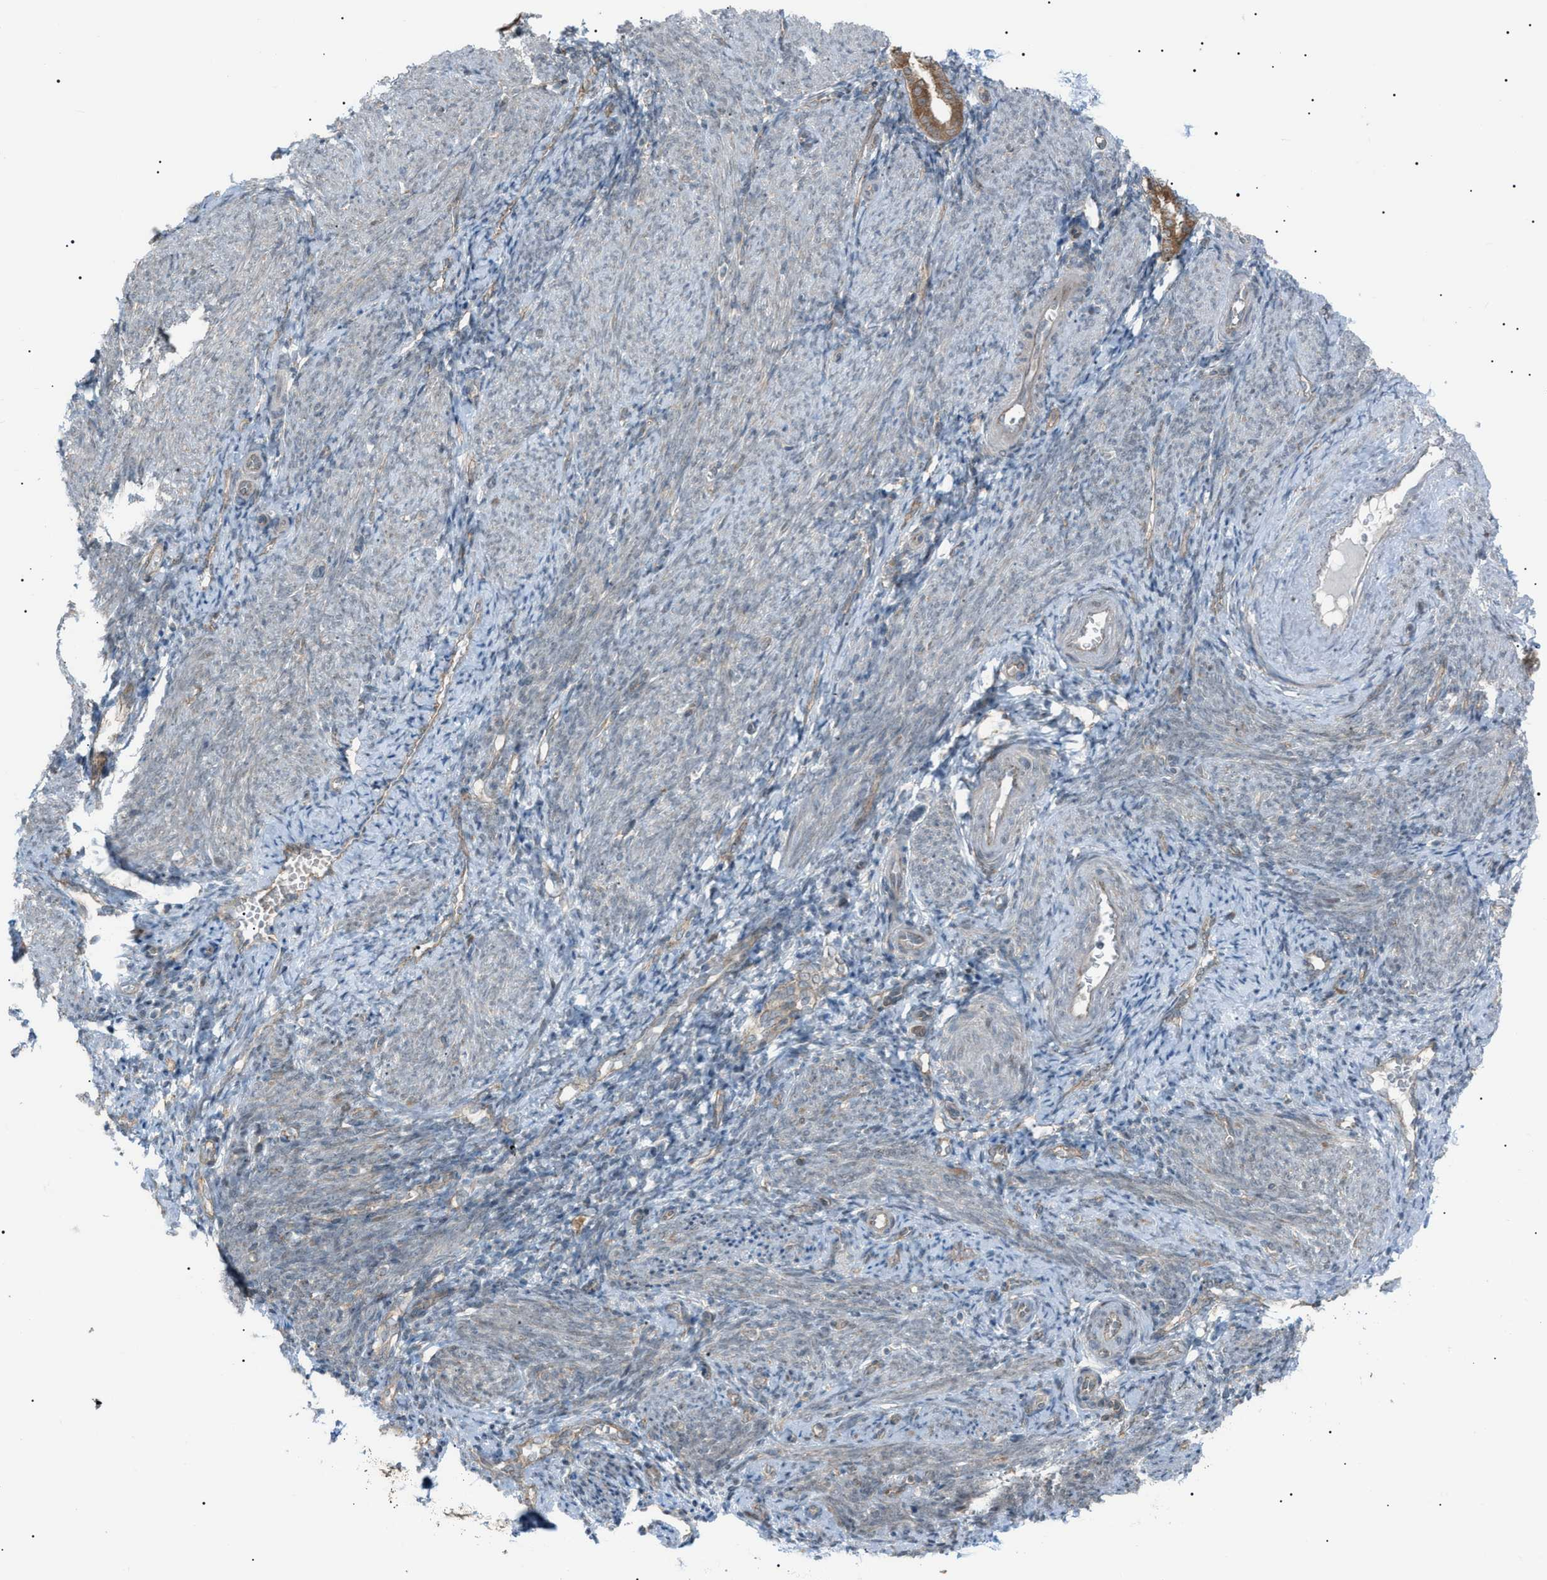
{"staining": {"intensity": "weak", "quantity": "<25%", "location": "cytoplasmic/membranous"}, "tissue": "endometrium", "cell_type": "Cells in endometrial stroma", "image_type": "normal", "snomed": [{"axis": "morphology", "description": "Normal tissue, NOS"}, {"axis": "topography", "description": "Endometrium"}], "caption": "Unremarkable endometrium was stained to show a protein in brown. There is no significant expression in cells in endometrial stroma. (Brightfield microscopy of DAB immunohistochemistry at high magnification).", "gene": "LPIN2", "patient": {"sex": "female", "age": 50}}